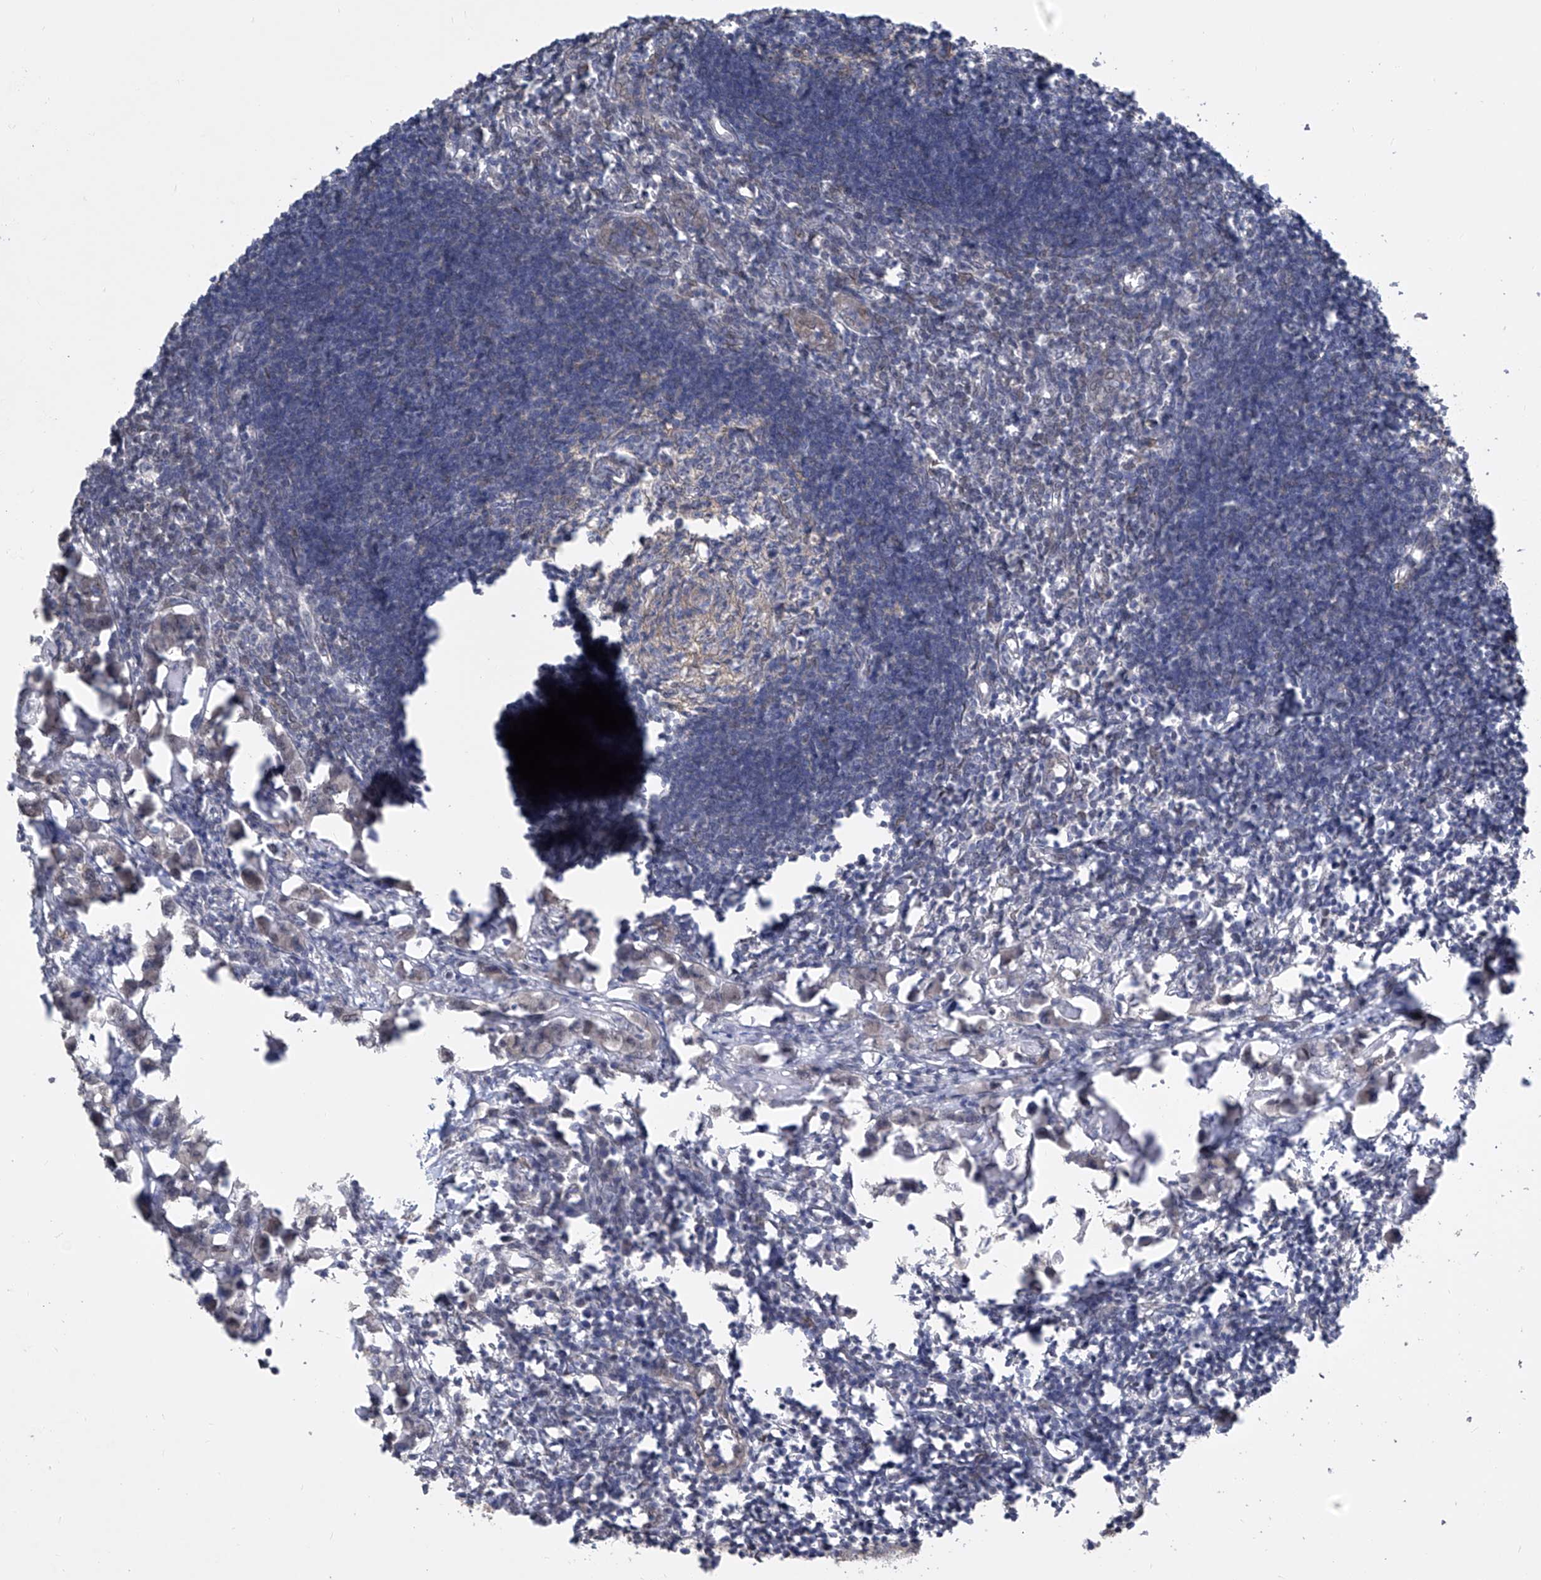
{"staining": {"intensity": "negative", "quantity": "none", "location": "none"}, "tissue": "lymph node", "cell_type": "Germinal center cells", "image_type": "normal", "snomed": [{"axis": "morphology", "description": "Normal tissue, NOS"}, {"axis": "morphology", "description": "Malignant melanoma, Metastatic site"}, {"axis": "topography", "description": "Lymph node"}], "caption": "Germinal center cells show no significant protein expression in normal lymph node. (Brightfield microscopy of DAB immunohistochemistry at high magnification).", "gene": "CETN1", "patient": {"sex": "male", "age": 41}}